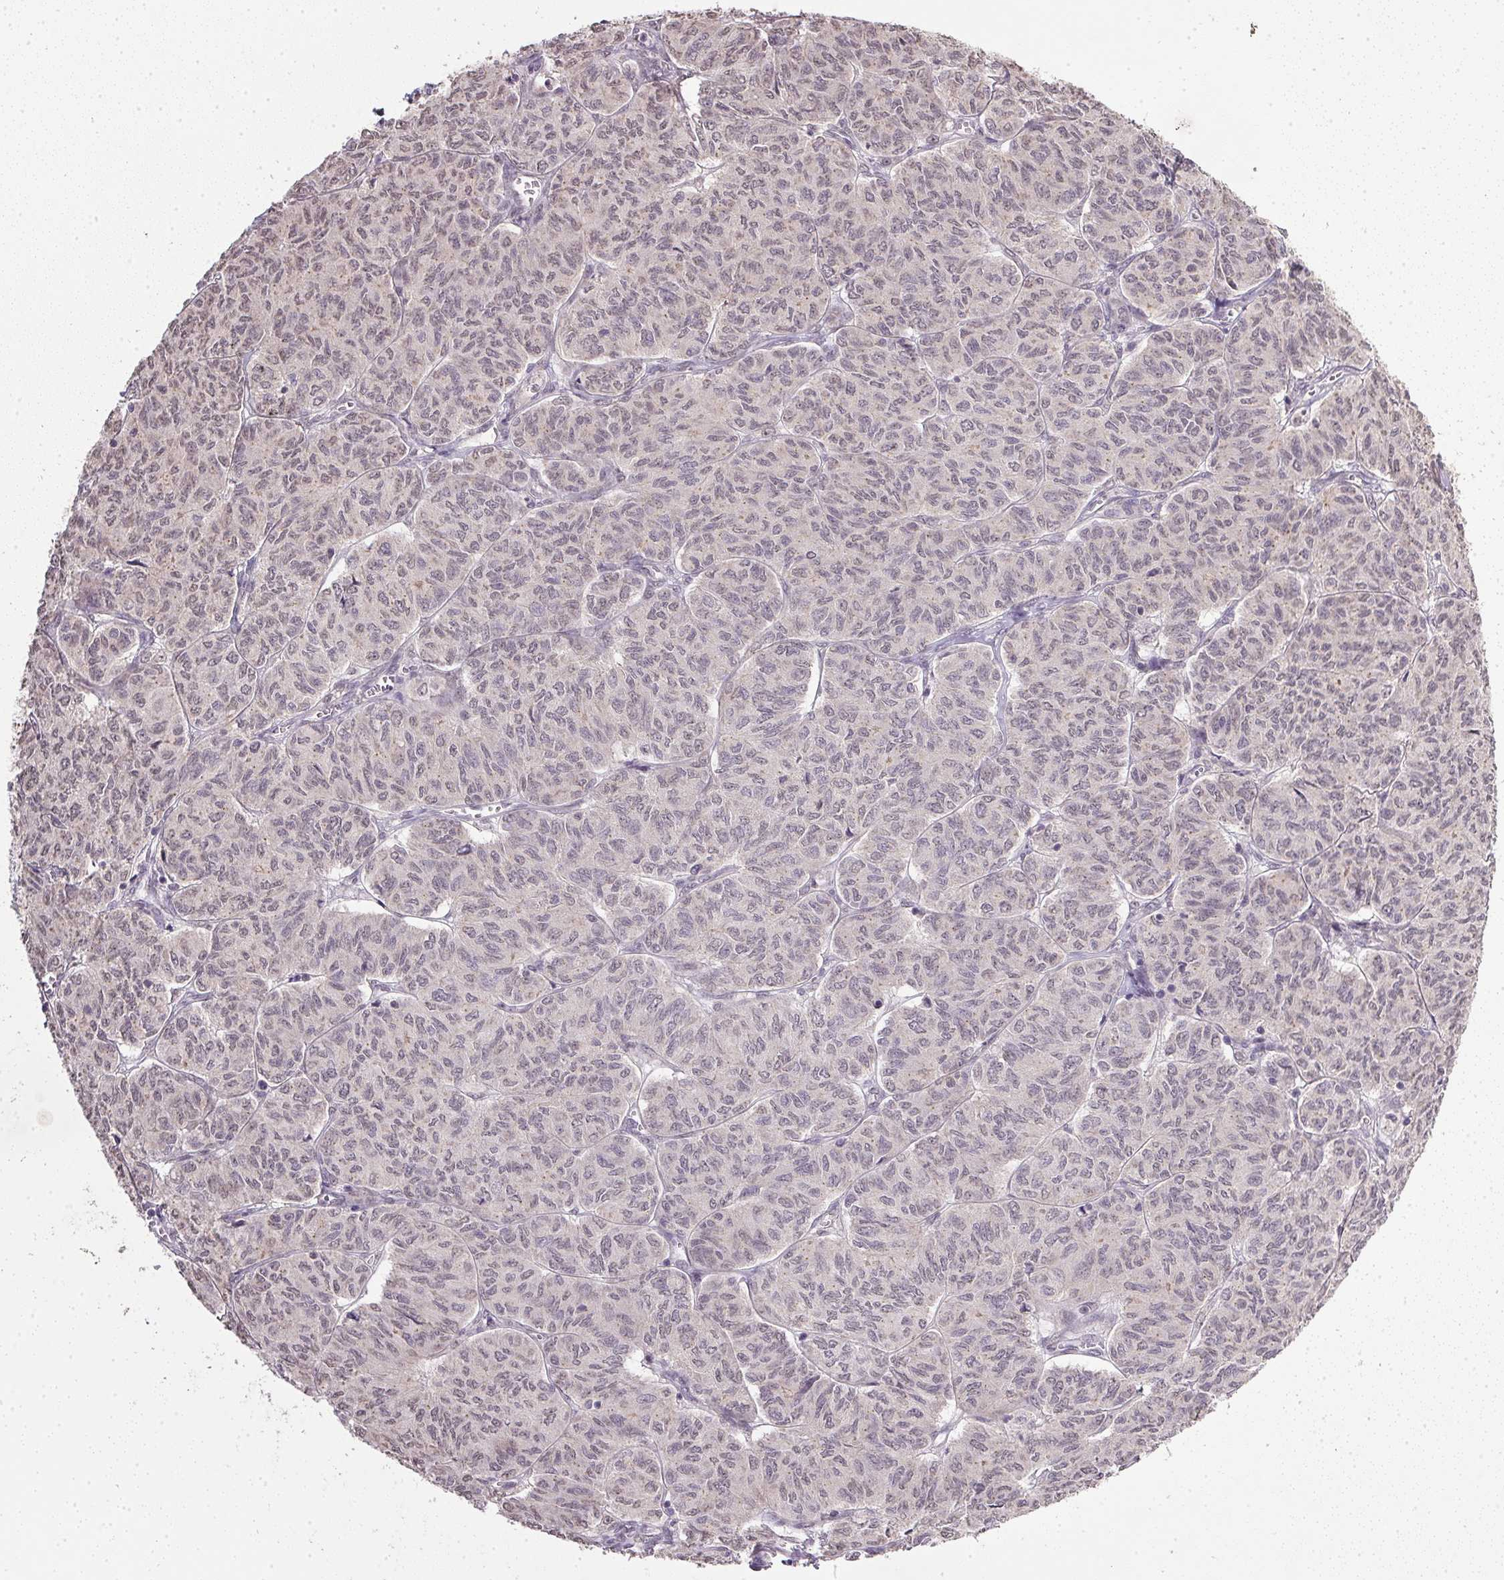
{"staining": {"intensity": "negative", "quantity": "none", "location": "none"}, "tissue": "ovarian cancer", "cell_type": "Tumor cells", "image_type": "cancer", "snomed": [{"axis": "morphology", "description": "Carcinoma, endometroid"}, {"axis": "topography", "description": "Ovary"}], "caption": "High magnification brightfield microscopy of ovarian endometroid carcinoma stained with DAB (brown) and counterstained with hematoxylin (blue): tumor cells show no significant staining.", "gene": "PPP4R4", "patient": {"sex": "female", "age": 80}}